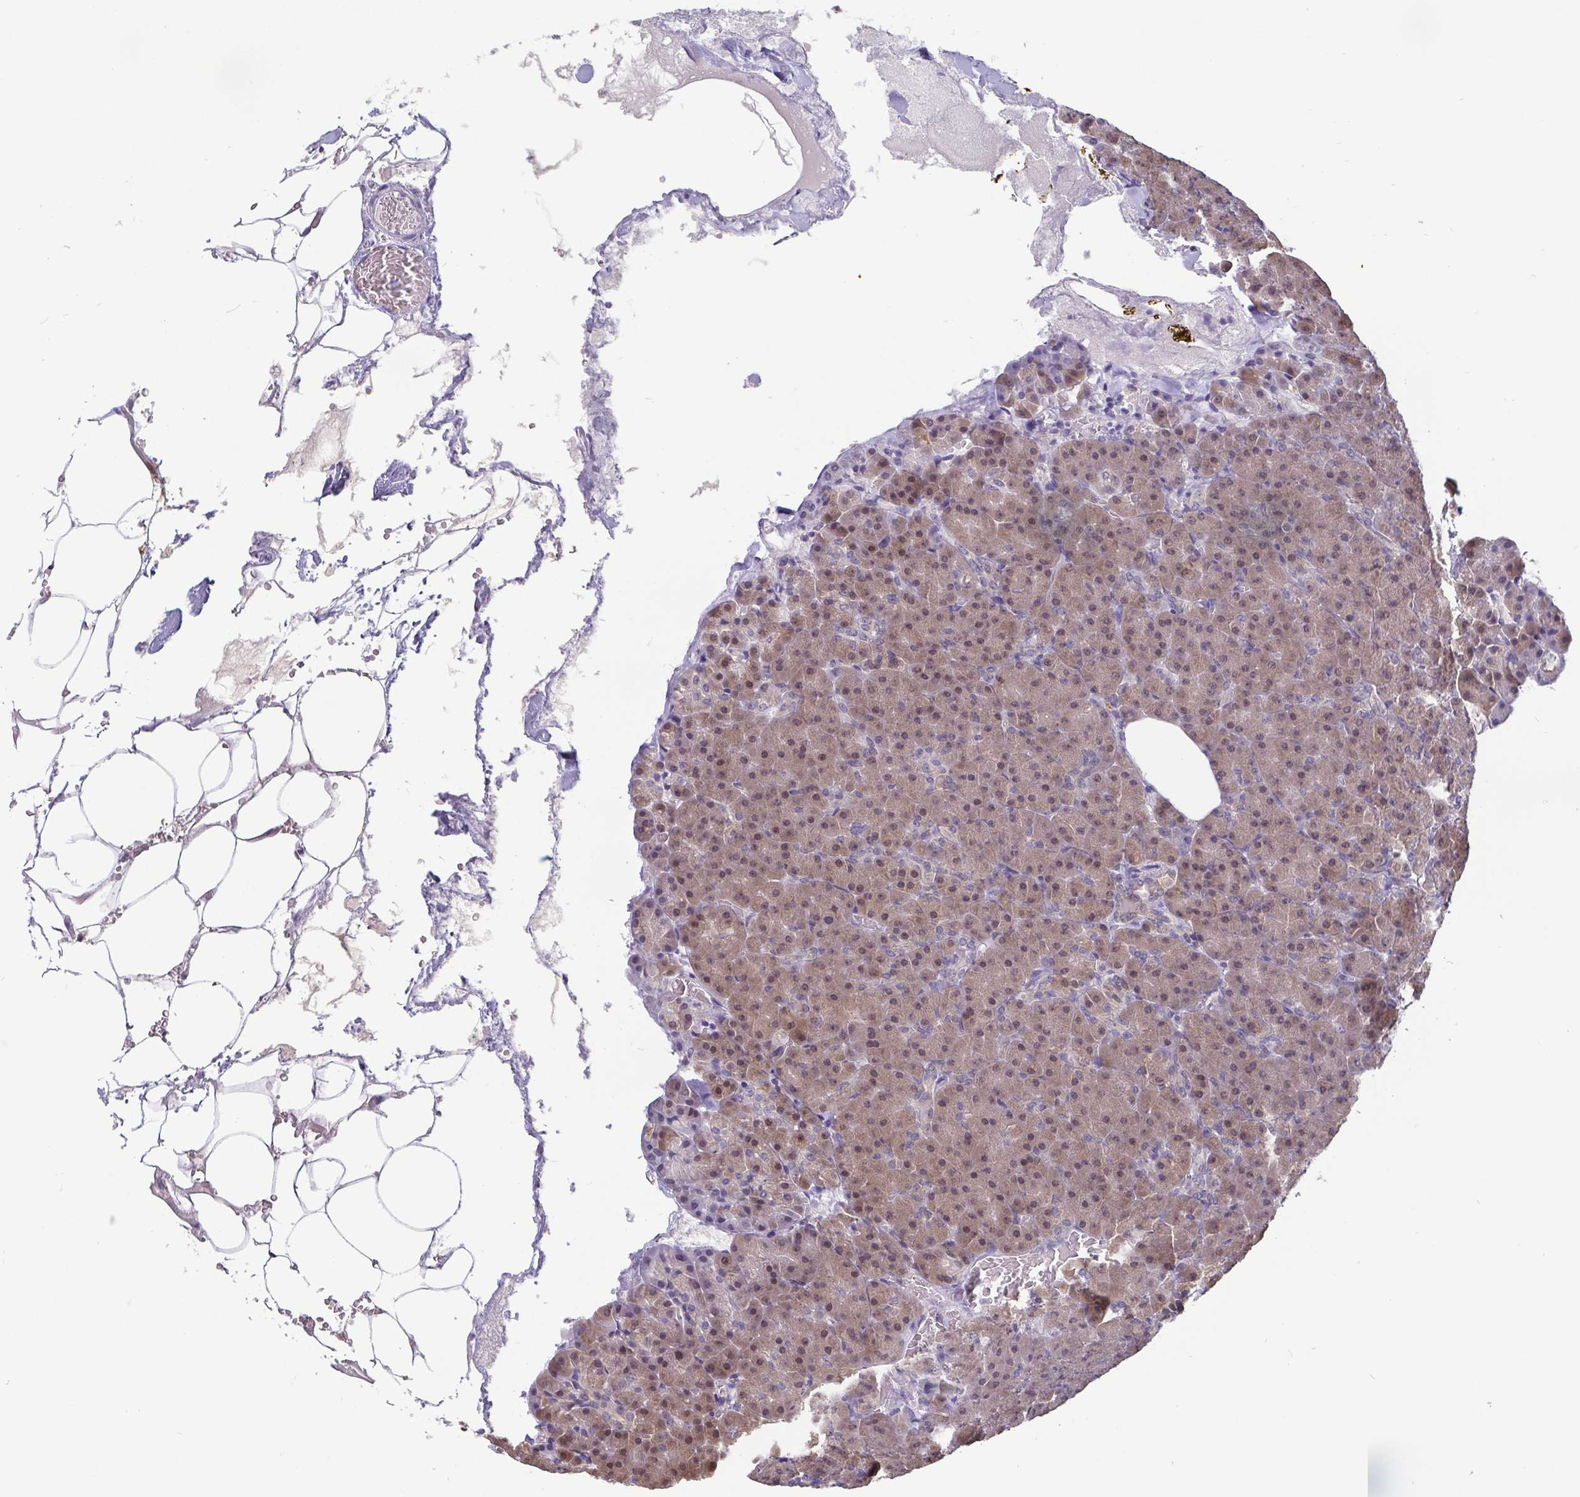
{"staining": {"intensity": "moderate", "quantity": "25%-75%", "location": "cytoplasmic/membranous,nuclear"}, "tissue": "pancreas", "cell_type": "Exocrine glandular cells", "image_type": "normal", "snomed": [{"axis": "morphology", "description": "Normal tissue, NOS"}, {"axis": "topography", "description": "Pancreas"}], "caption": "Exocrine glandular cells display medium levels of moderate cytoplasmic/membranous,nuclear expression in about 25%-75% of cells in normal pancreas. Immunohistochemistry (ihc) stains the protein of interest in brown and the nuclei are stained blue.", "gene": "IDH1", "patient": {"sex": "female", "age": 74}}